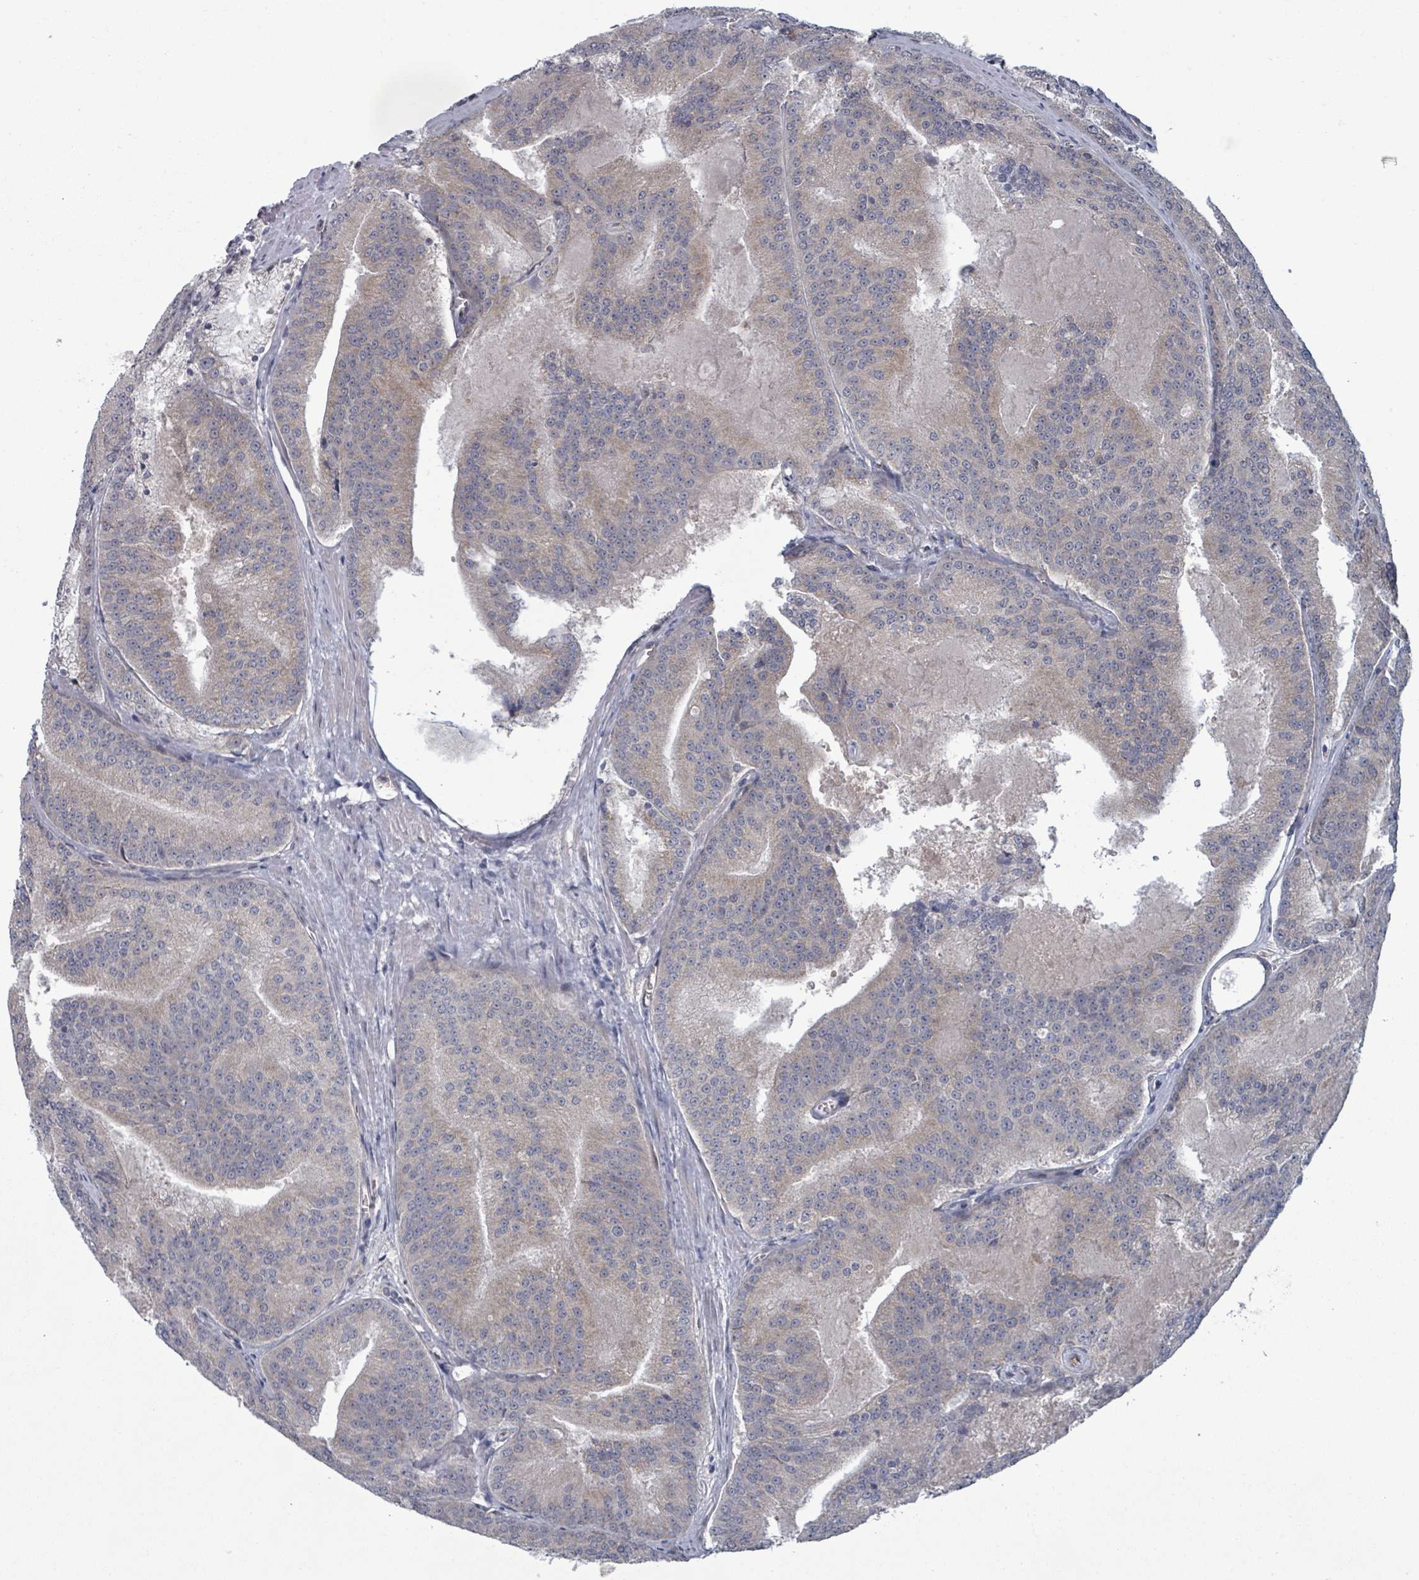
{"staining": {"intensity": "weak", "quantity": "<25%", "location": "cytoplasmic/membranous"}, "tissue": "prostate cancer", "cell_type": "Tumor cells", "image_type": "cancer", "snomed": [{"axis": "morphology", "description": "Adenocarcinoma, High grade"}, {"axis": "topography", "description": "Prostate"}], "caption": "The immunohistochemistry histopathology image has no significant expression in tumor cells of high-grade adenocarcinoma (prostate) tissue.", "gene": "FKBP1A", "patient": {"sex": "male", "age": 61}}